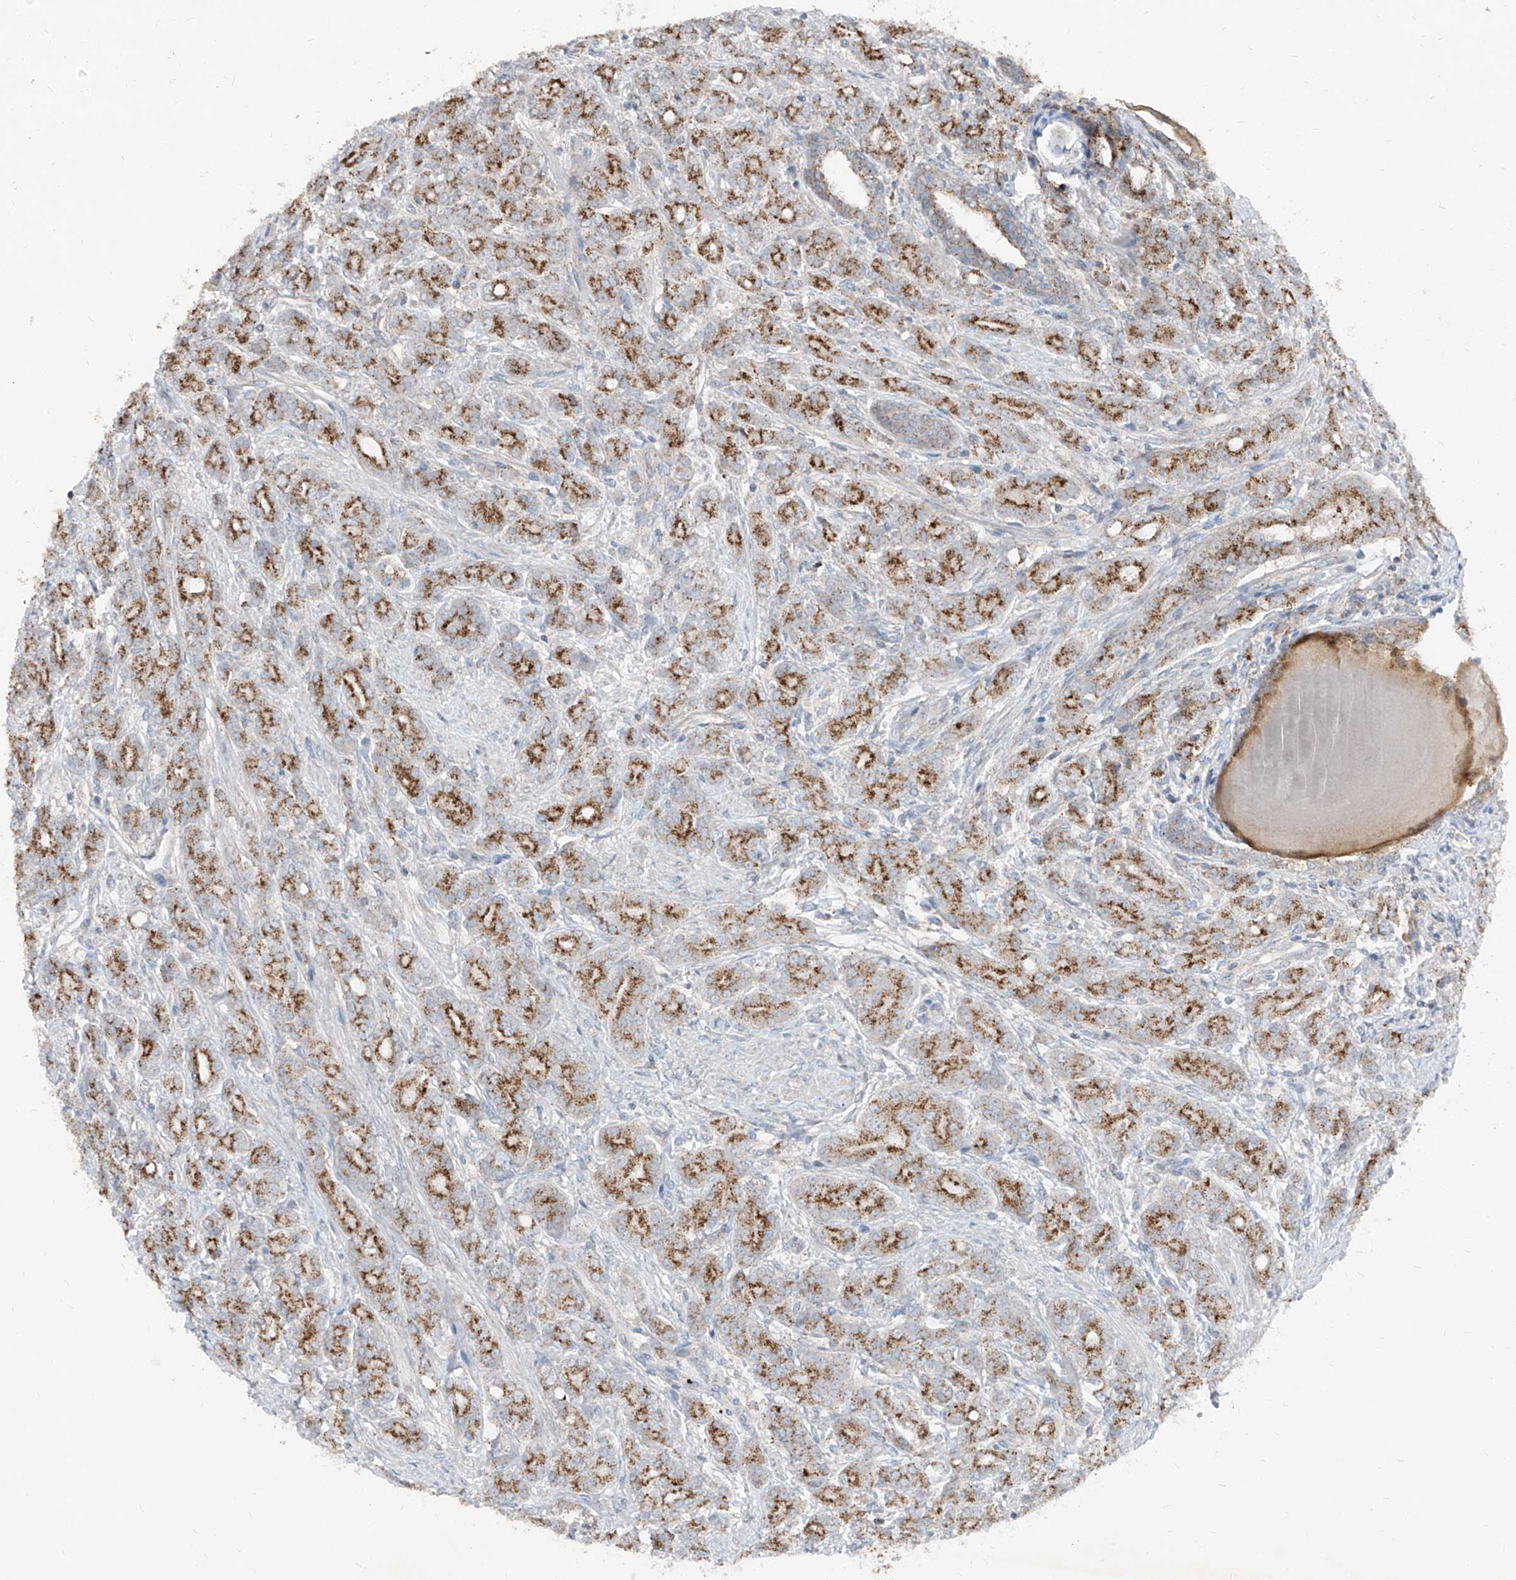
{"staining": {"intensity": "strong", "quantity": ">75%", "location": "cytoplasmic/membranous"}, "tissue": "prostate cancer", "cell_type": "Tumor cells", "image_type": "cancer", "snomed": [{"axis": "morphology", "description": "Adenocarcinoma, High grade"}, {"axis": "topography", "description": "Prostate"}], "caption": "Prostate cancer (adenocarcinoma (high-grade)) stained for a protein (brown) displays strong cytoplasmic/membranous positive positivity in about >75% of tumor cells.", "gene": "ABCD3", "patient": {"sex": "male", "age": 62}}